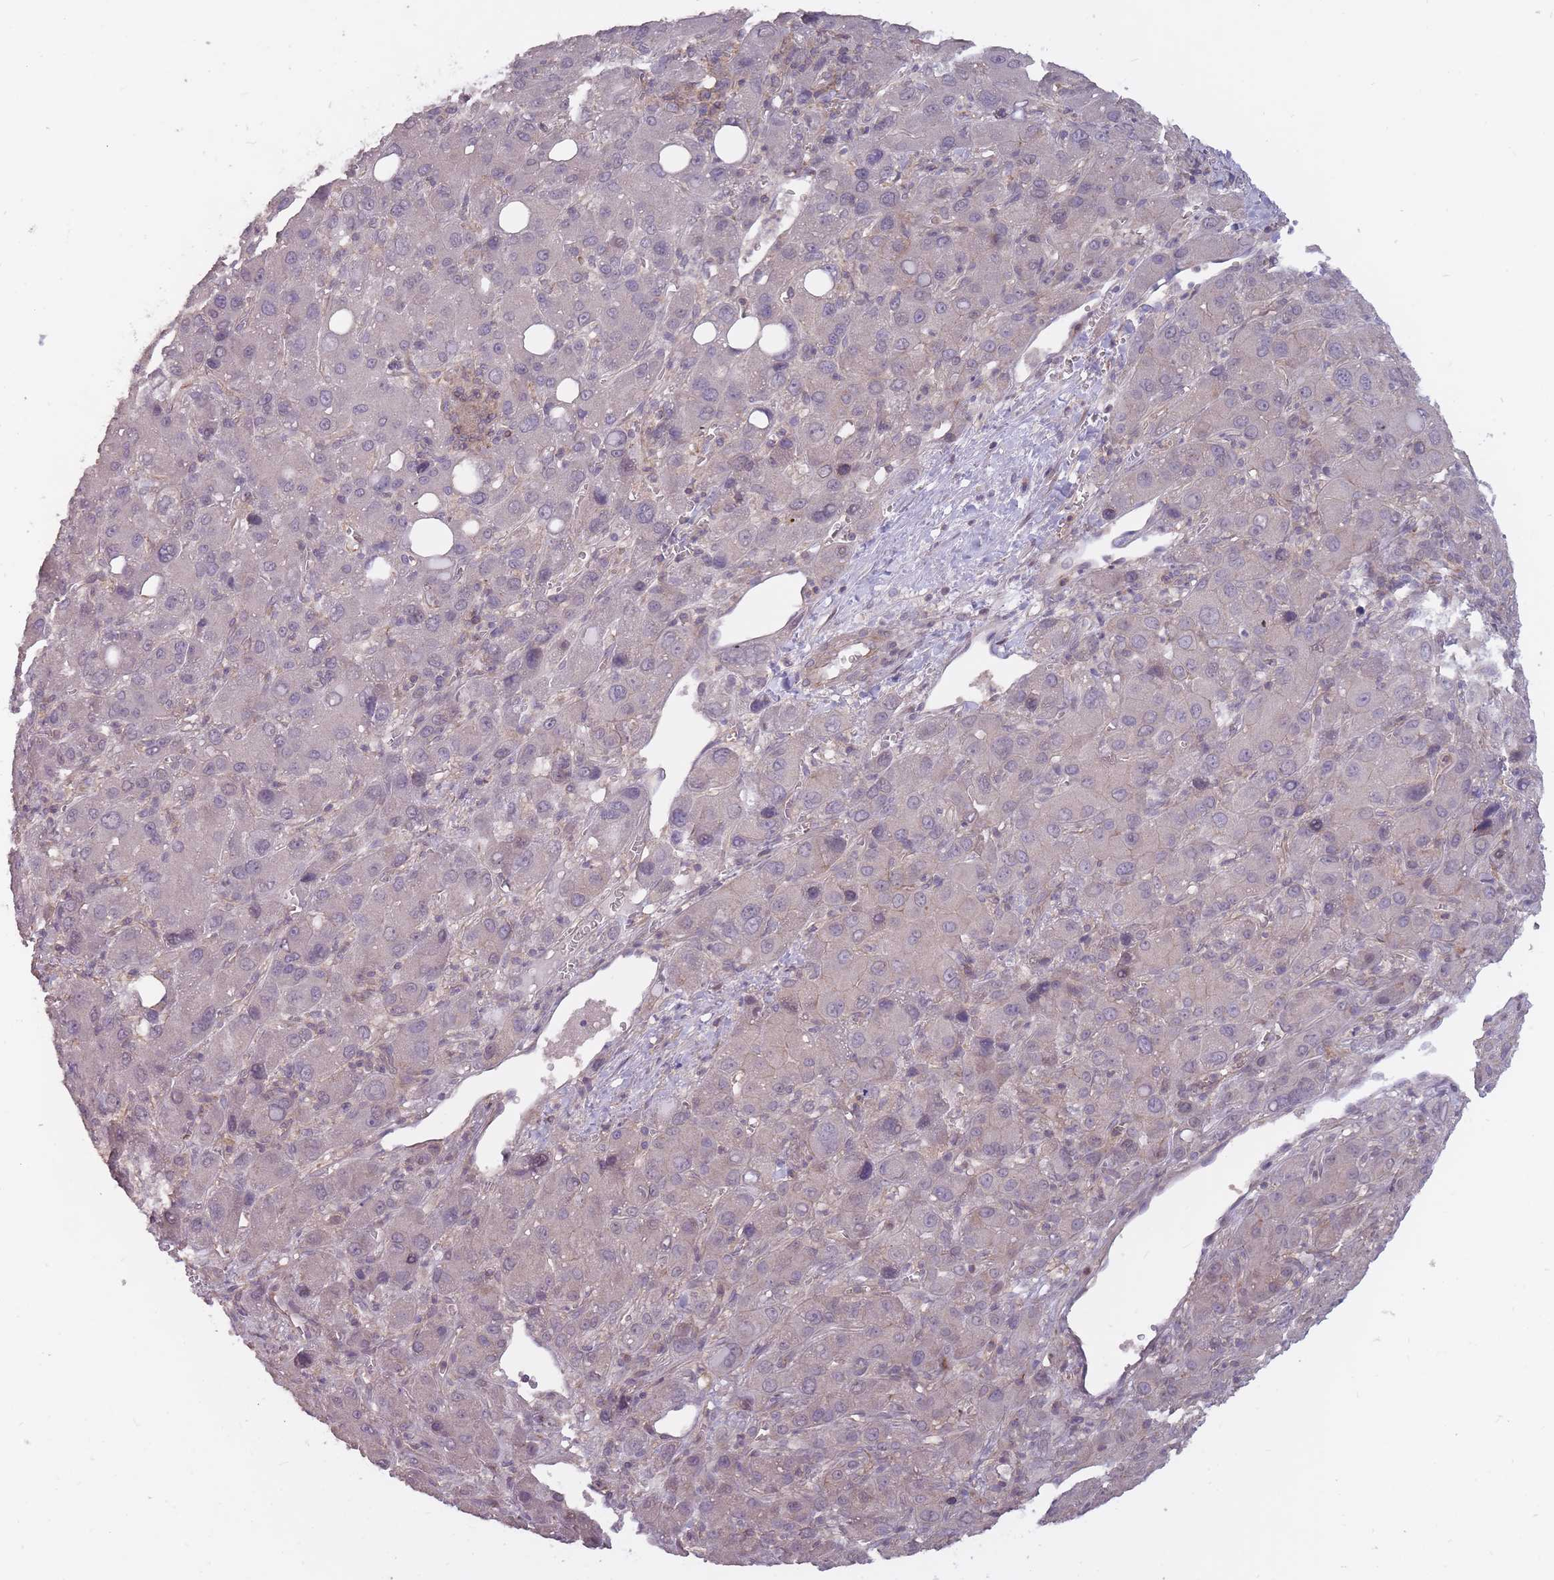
{"staining": {"intensity": "weak", "quantity": "<25%", "location": "nuclear"}, "tissue": "liver cancer", "cell_type": "Tumor cells", "image_type": "cancer", "snomed": [{"axis": "morphology", "description": "Carcinoma, Hepatocellular, NOS"}, {"axis": "topography", "description": "Liver"}], "caption": "High power microscopy micrograph of an immunohistochemistry photomicrograph of liver cancer, revealing no significant staining in tumor cells.", "gene": "TET3", "patient": {"sex": "male", "age": 55}}